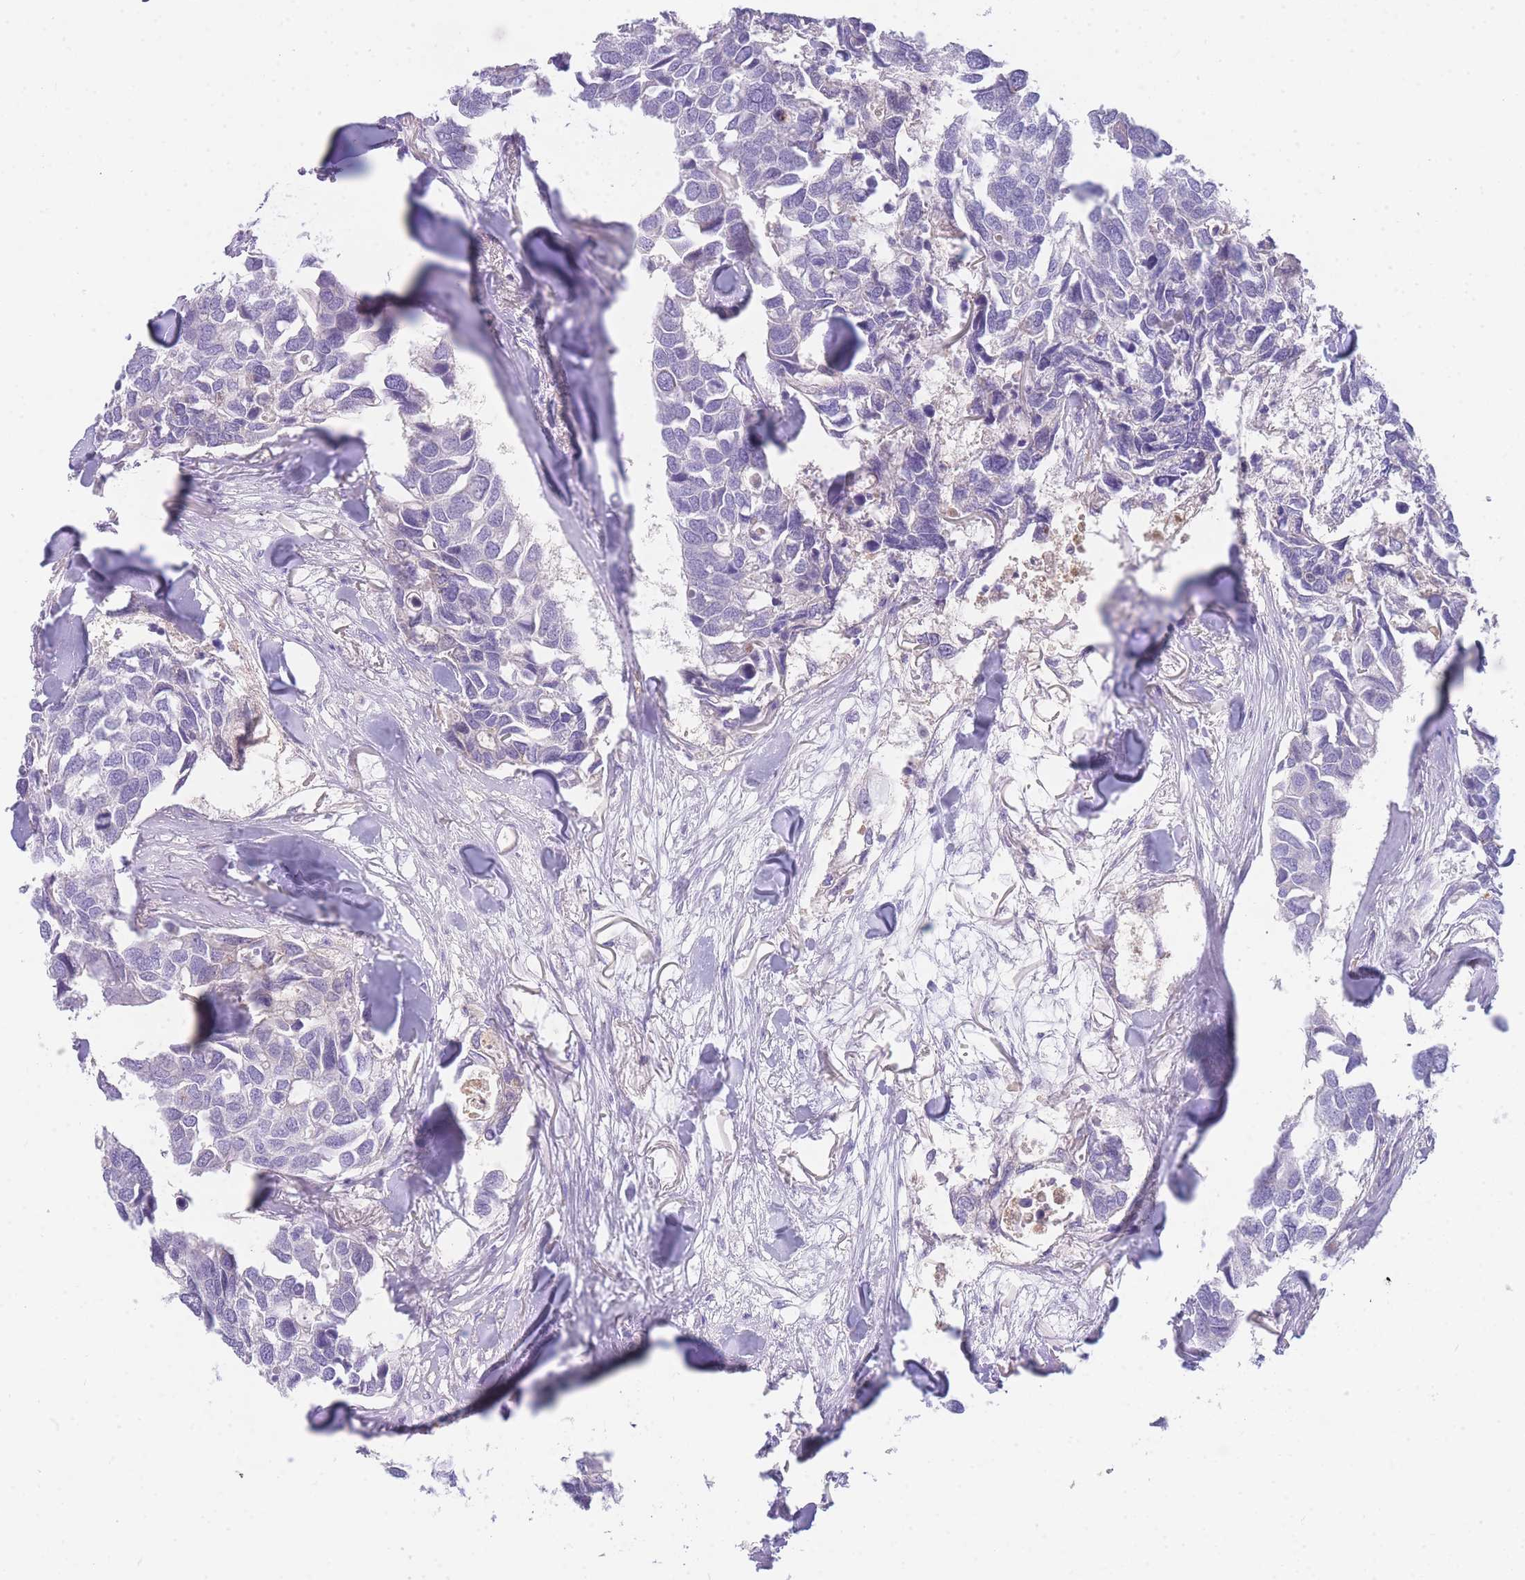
{"staining": {"intensity": "negative", "quantity": "none", "location": "none"}, "tissue": "breast cancer", "cell_type": "Tumor cells", "image_type": "cancer", "snomed": [{"axis": "morphology", "description": "Duct carcinoma"}, {"axis": "topography", "description": "Breast"}], "caption": "DAB immunohistochemical staining of breast intraductal carcinoma reveals no significant staining in tumor cells.", "gene": "NKX1-2", "patient": {"sex": "female", "age": 83}}